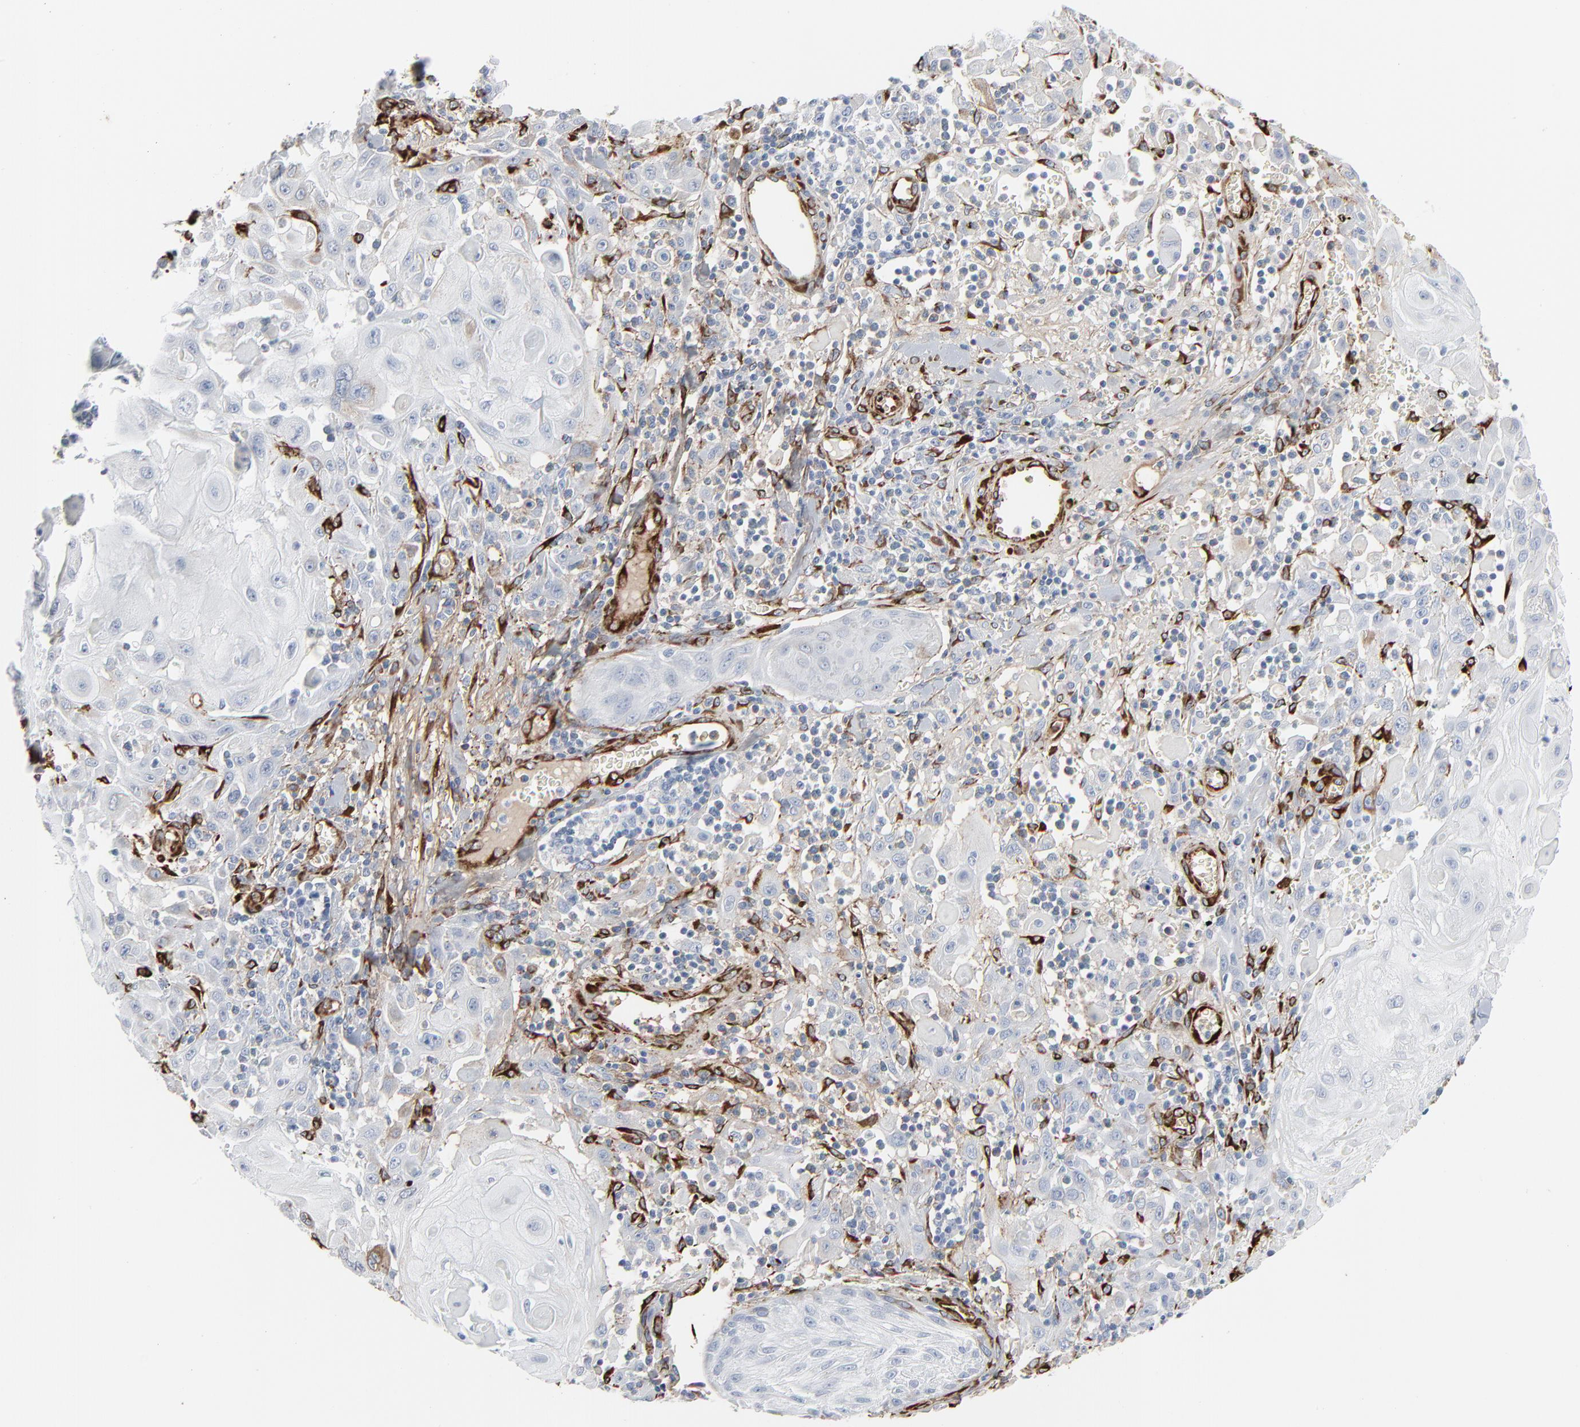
{"staining": {"intensity": "negative", "quantity": "none", "location": "none"}, "tissue": "skin cancer", "cell_type": "Tumor cells", "image_type": "cancer", "snomed": [{"axis": "morphology", "description": "Squamous cell carcinoma, NOS"}, {"axis": "topography", "description": "Skin"}], "caption": "A high-resolution image shows immunohistochemistry (IHC) staining of skin cancer (squamous cell carcinoma), which exhibits no significant expression in tumor cells.", "gene": "BGN", "patient": {"sex": "male", "age": 24}}